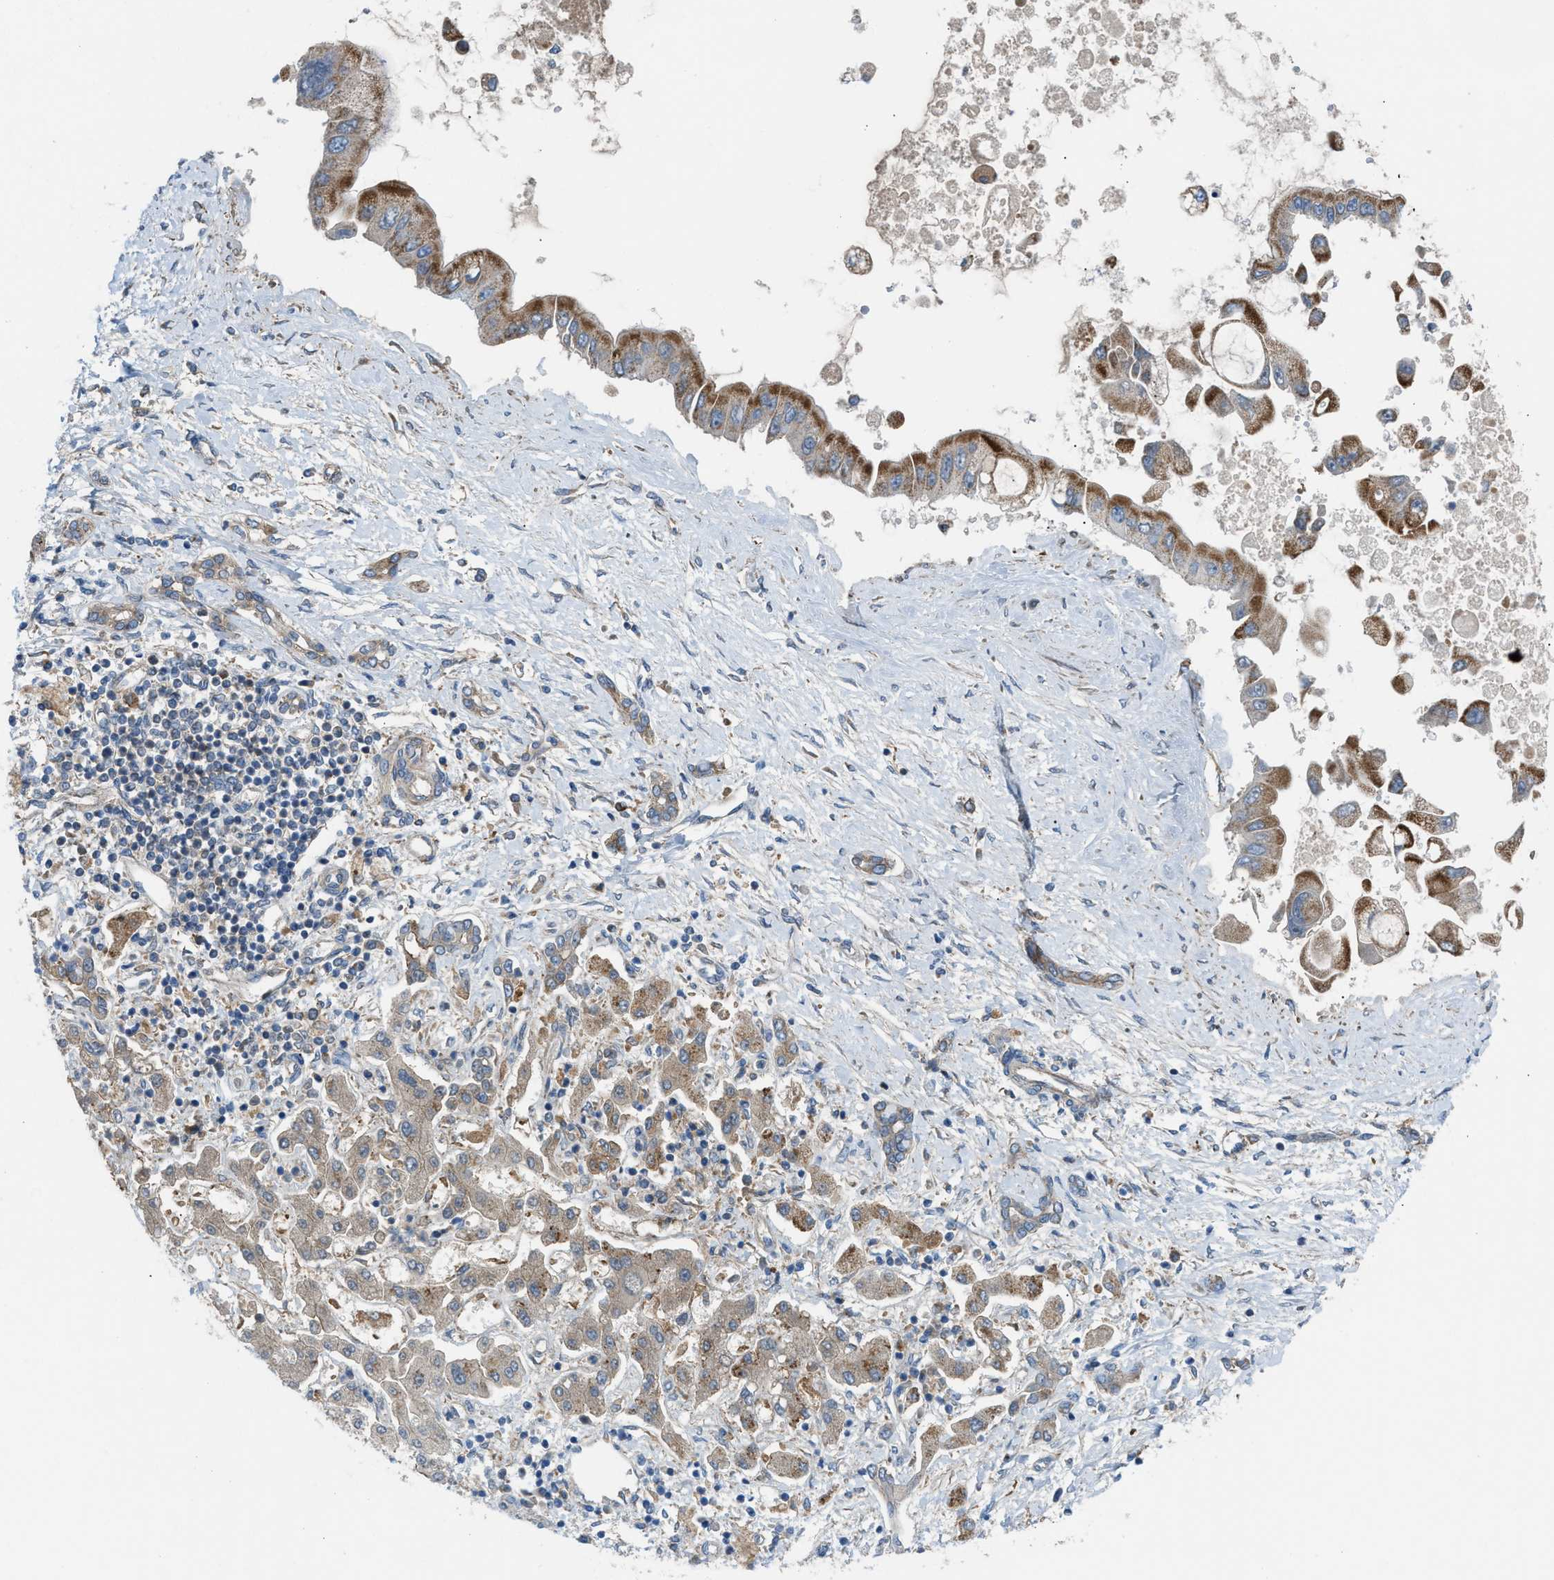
{"staining": {"intensity": "moderate", "quantity": ">75%", "location": "cytoplasmic/membranous"}, "tissue": "liver cancer", "cell_type": "Tumor cells", "image_type": "cancer", "snomed": [{"axis": "morphology", "description": "Cholangiocarcinoma"}, {"axis": "topography", "description": "Liver"}], "caption": "Protein staining by immunohistochemistry (IHC) exhibits moderate cytoplasmic/membranous staining in approximately >75% of tumor cells in liver cancer (cholangiocarcinoma).", "gene": "SLC10A3", "patient": {"sex": "male", "age": 50}}